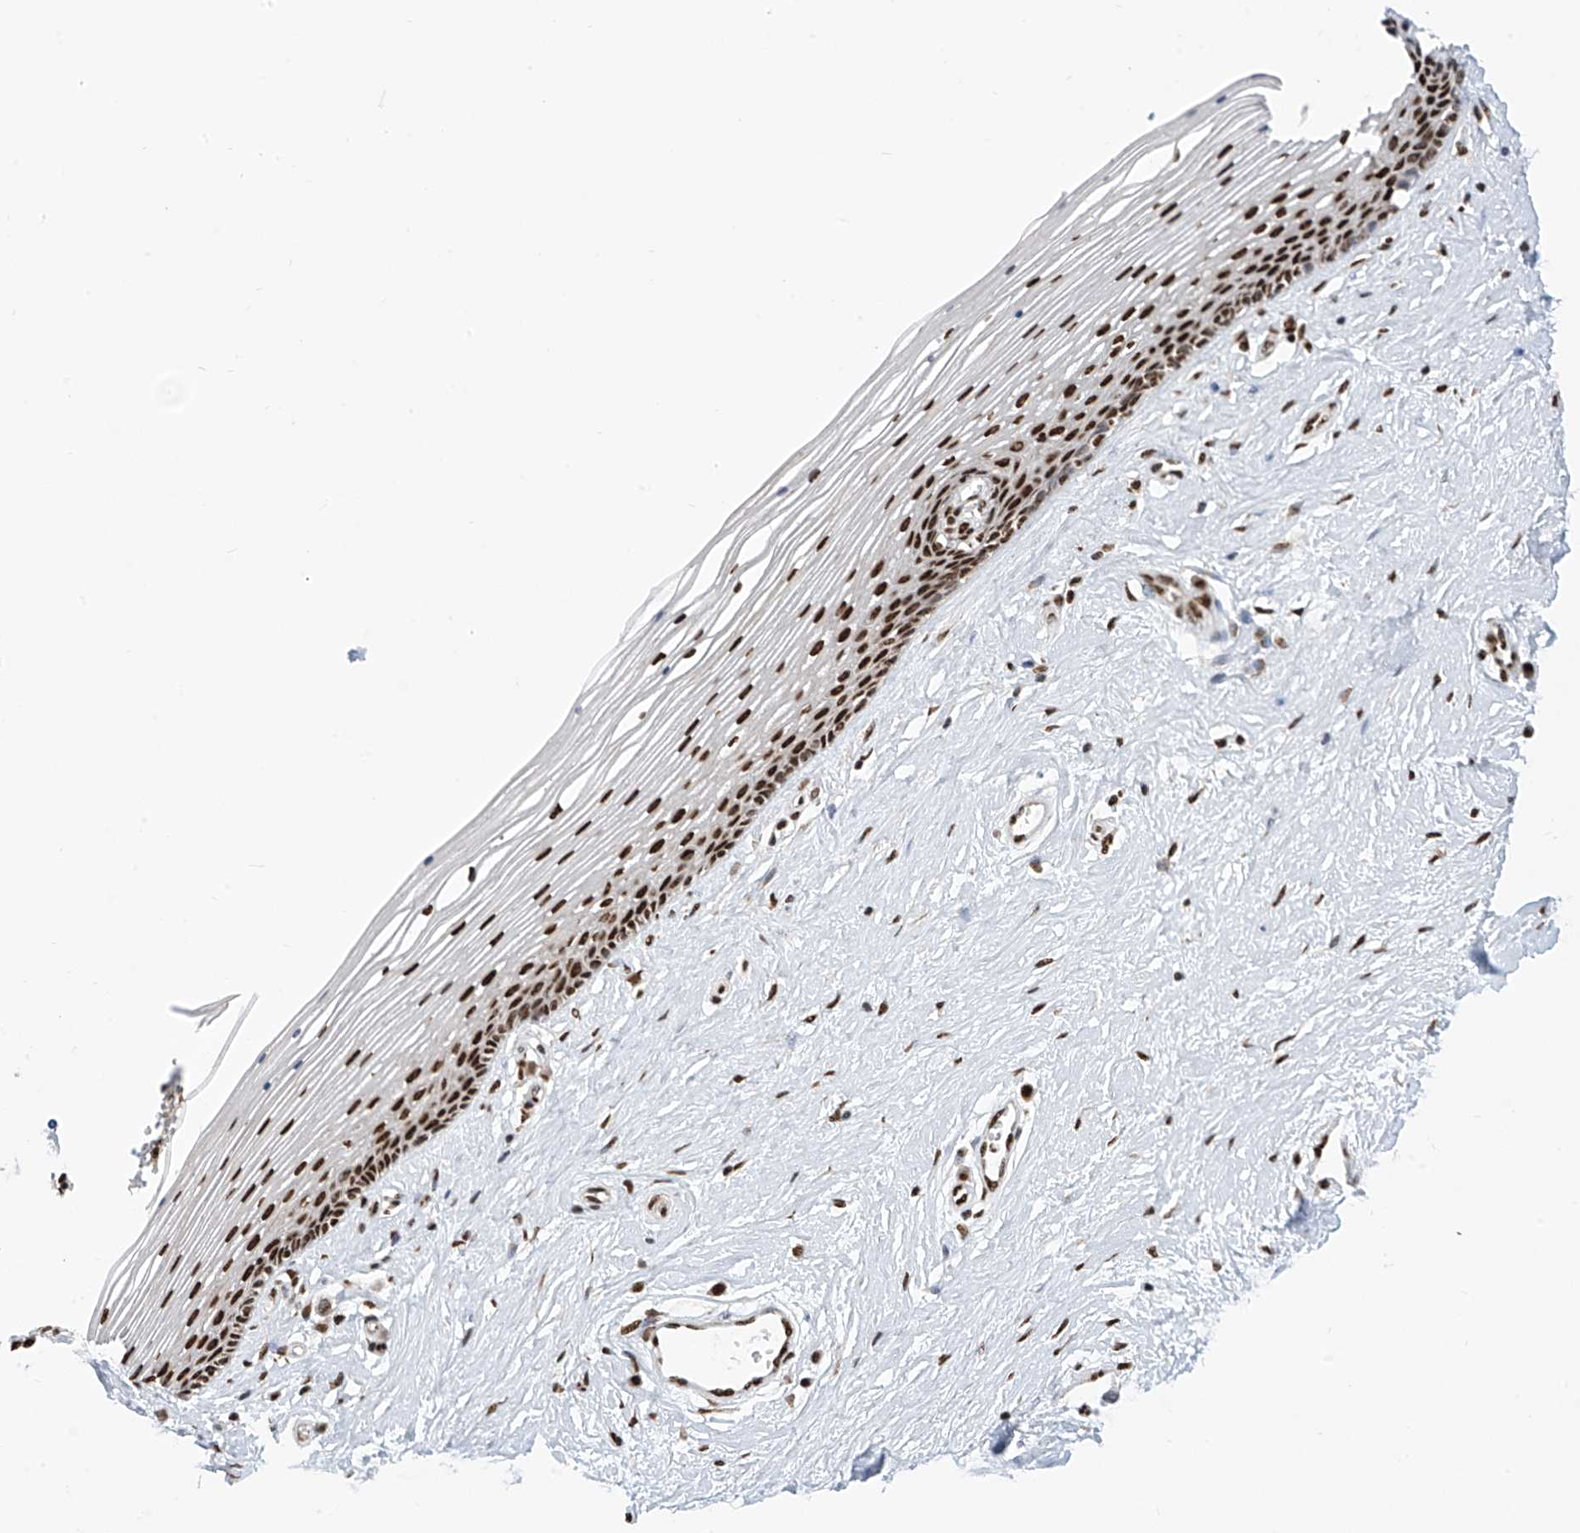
{"staining": {"intensity": "strong", "quantity": ">75%", "location": "nuclear"}, "tissue": "vagina", "cell_type": "Squamous epithelial cells", "image_type": "normal", "snomed": [{"axis": "morphology", "description": "Normal tissue, NOS"}, {"axis": "topography", "description": "Vagina"}], "caption": "A micrograph showing strong nuclear staining in about >75% of squamous epithelial cells in normal vagina, as visualized by brown immunohistochemical staining.", "gene": "APLF", "patient": {"sex": "female", "age": 46}}